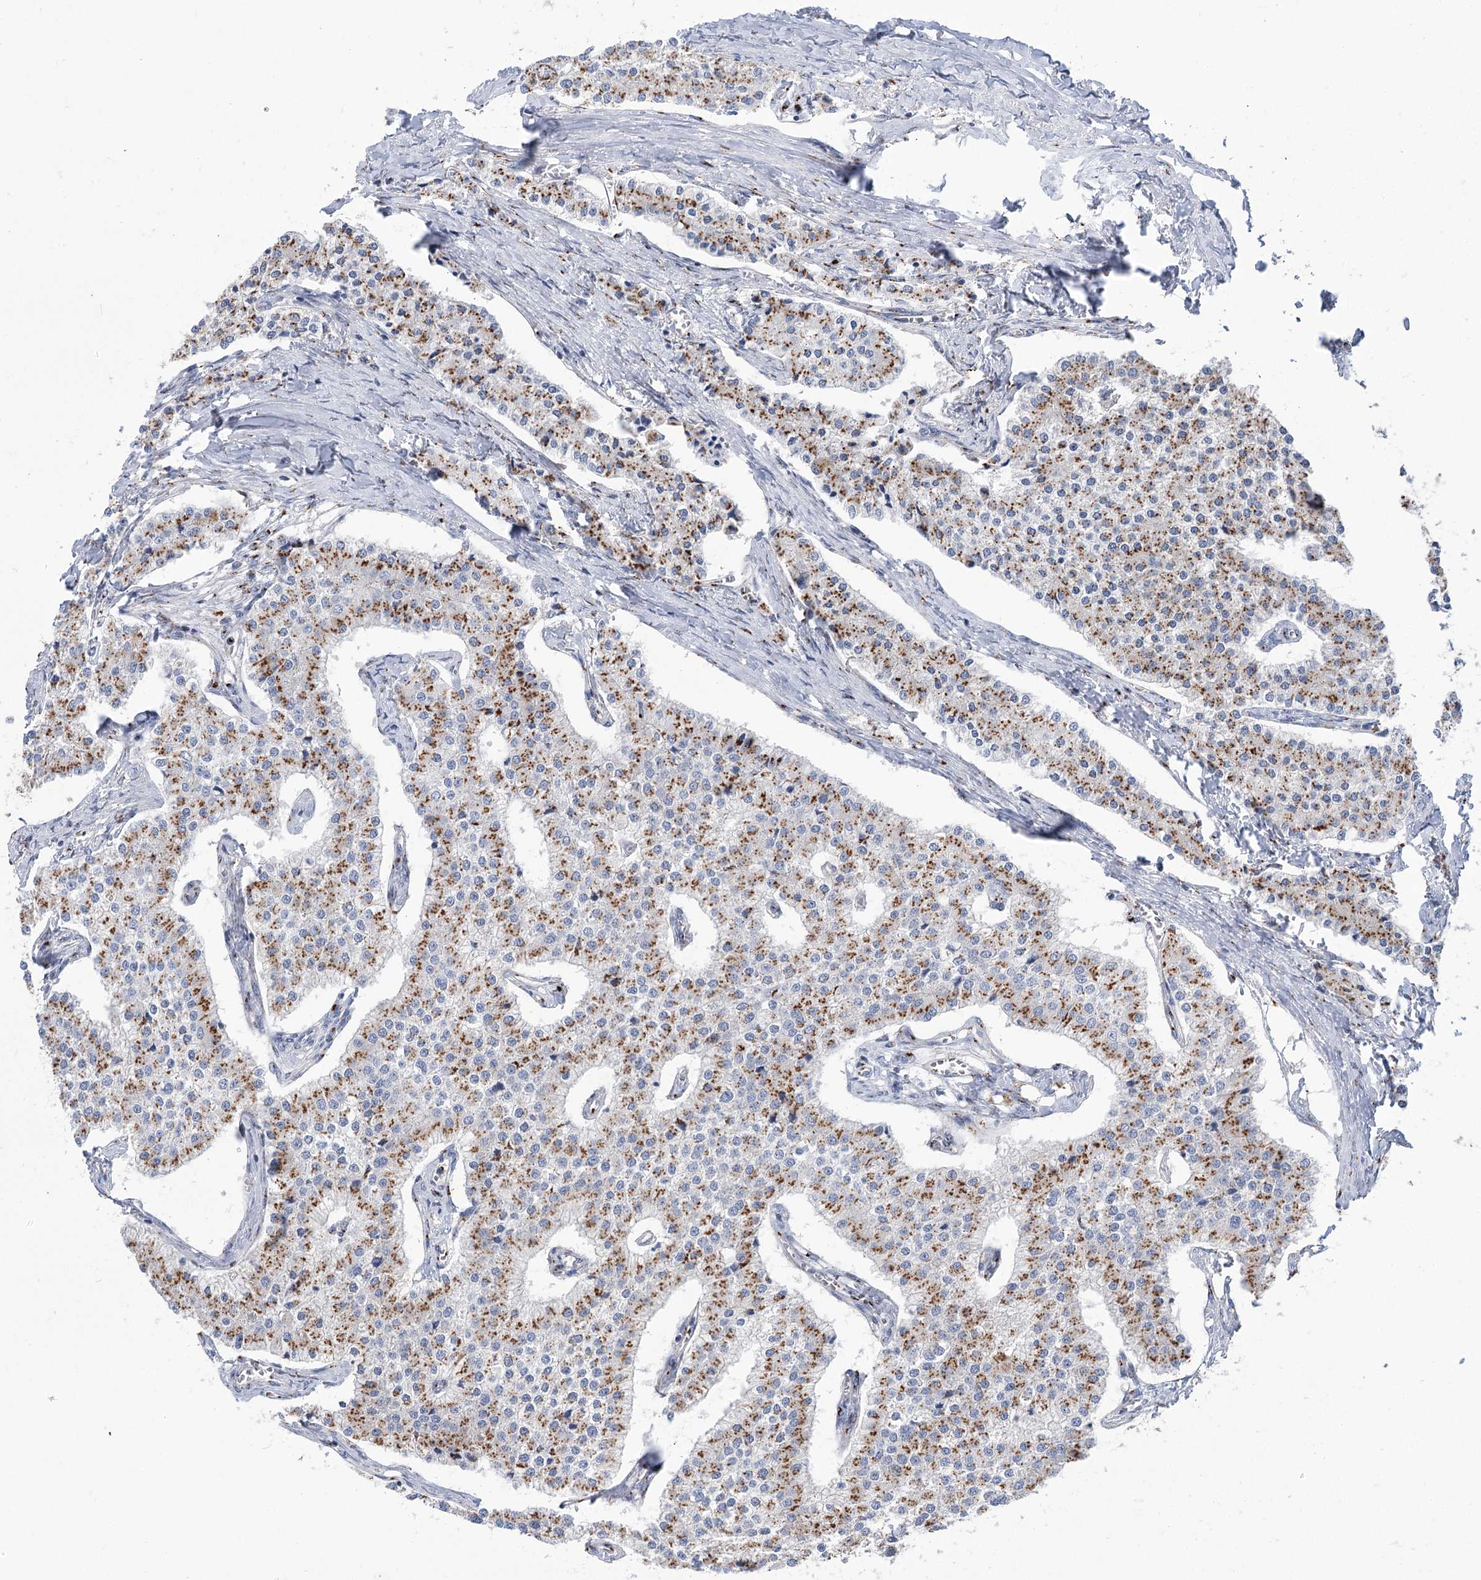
{"staining": {"intensity": "moderate", "quantity": ">75%", "location": "cytoplasmic/membranous"}, "tissue": "carcinoid", "cell_type": "Tumor cells", "image_type": "cancer", "snomed": [{"axis": "morphology", "description": "Carcinoid, malignant, NOS"}, {"axis": "topography", "description": "Colon"}], "caption": "Carcinoid stained for a protein reveals moderate cytoplasmic/membranous positivity in tumor cells.", "gene": "TMEM165", "patient": {"sex": "female", "age": 52}}